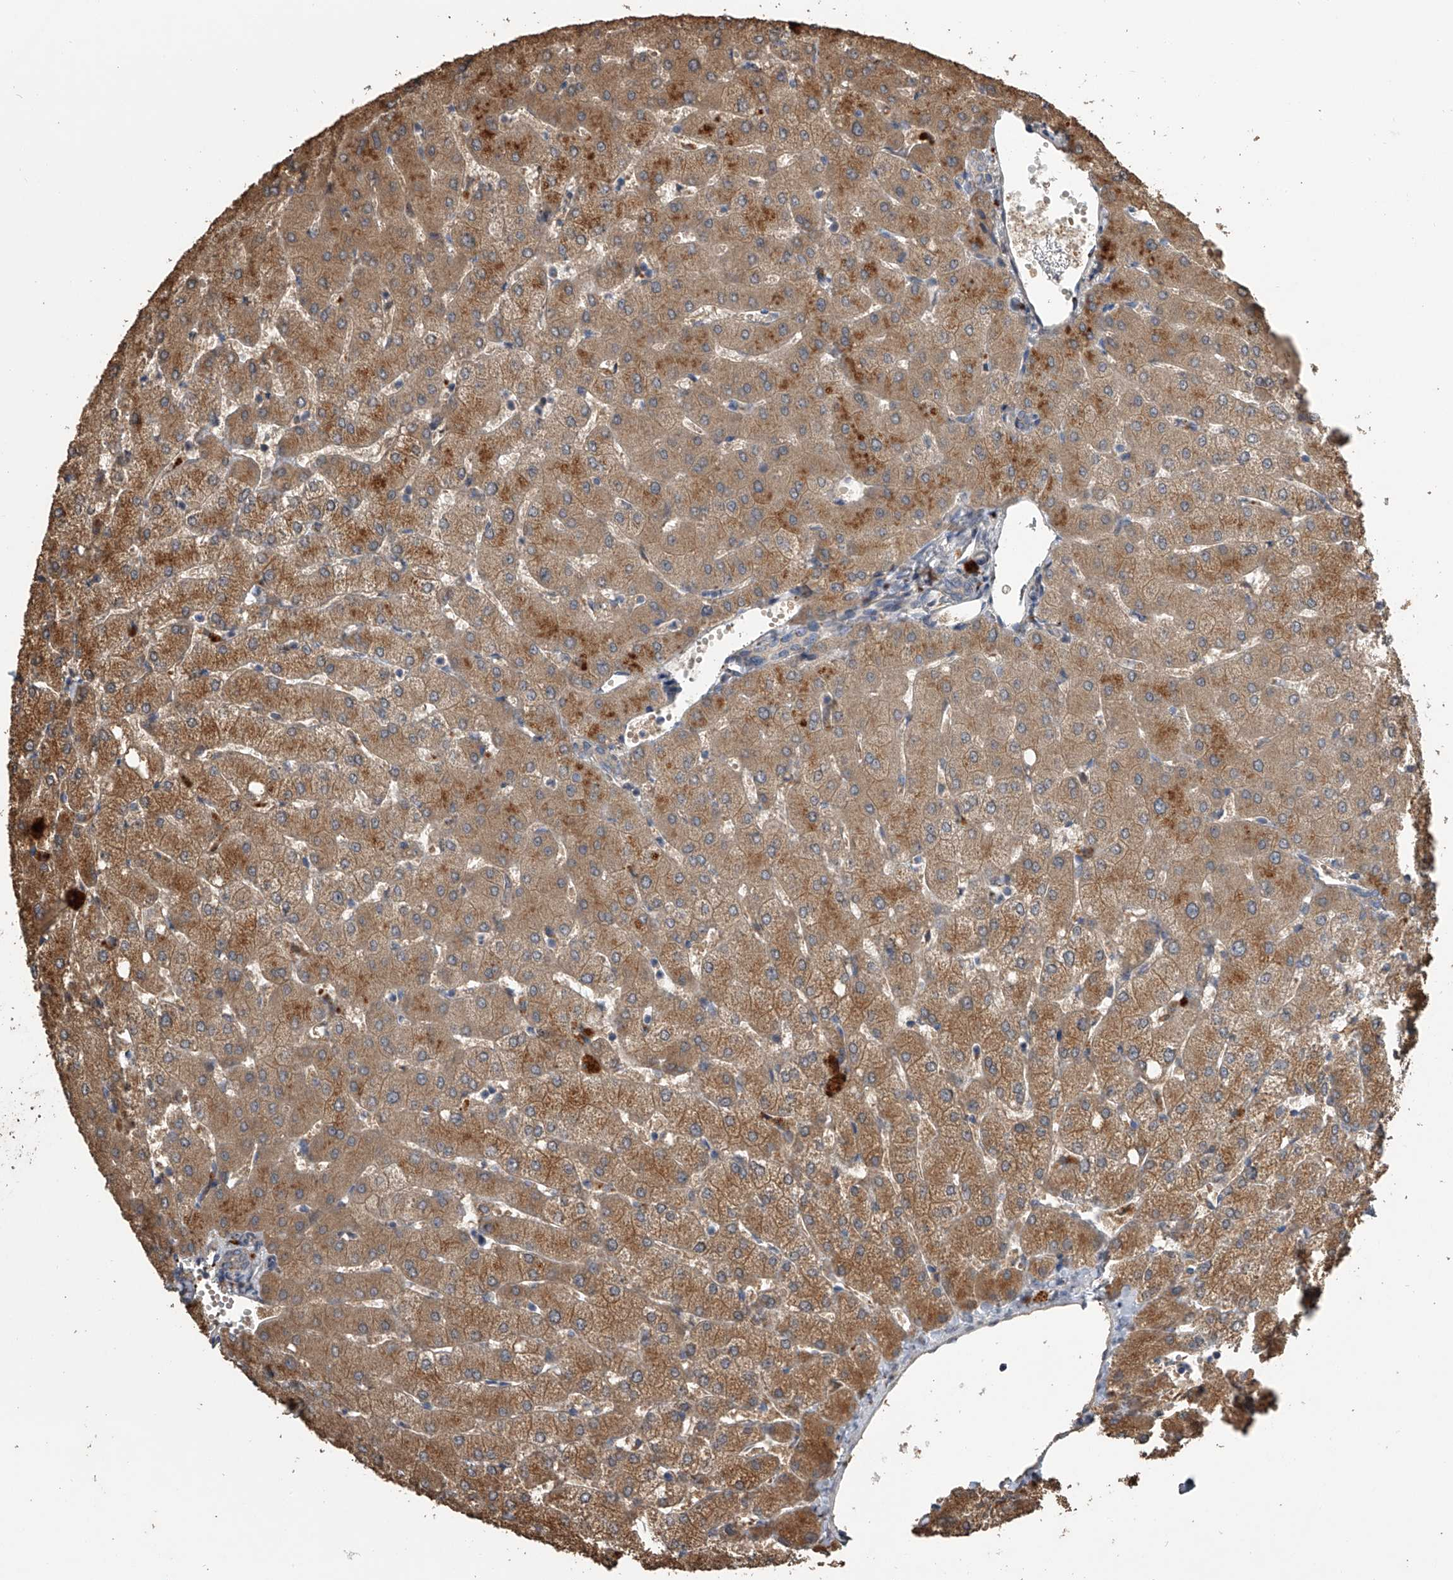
{"staining": {"intensity": "negative", "quantity": "none", "location": "none"}, "tissue": "liver", "cell_type": "Cholangiocytes", "image_type": "normal", "snomed": [{"axis": "morphology", "description": "Normal tissue, NOS"}, {"axis": "topography", "description": "Liver"}], "caption": "The image exhibits no staining of cholangiocytes in unremarkable liver. (DAB IHC, high magnification).", "gene": "DOCK9", "patient": {"sex": "female", "age": 54}}